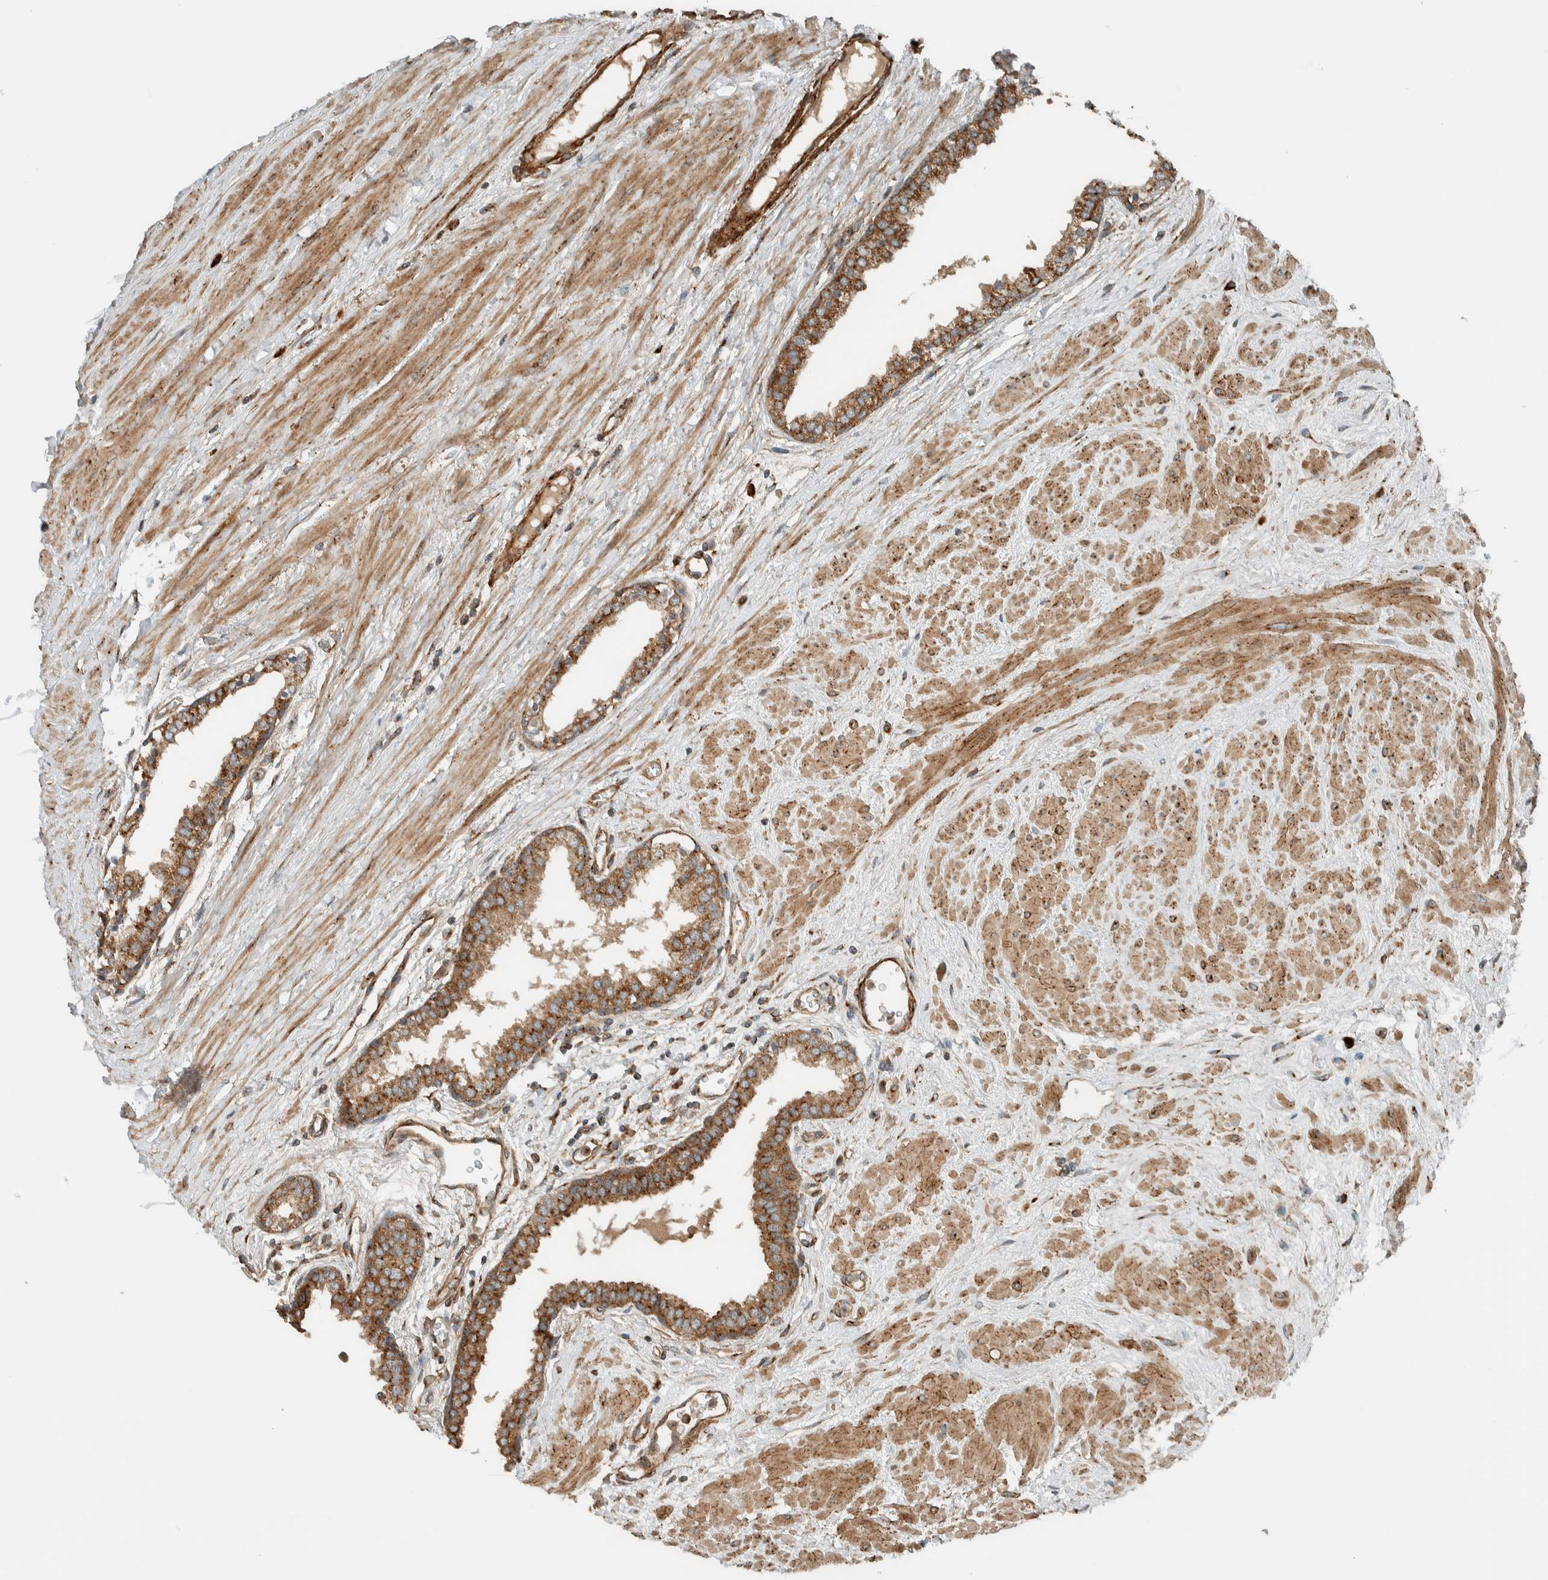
{"staining": {"intensity": "strong", "quantity": ">75%", "location": "cytoplasmic/membranous"}, "tissue": "prostate", "cell_type": "Glandular cells", "image_type": "normal", "snomed": [{"axis": "morphology", "description": "Normal tissue, NOS"}, {"axis": "topography", "description": "Prostate"}], "caption": "This image shows benign prostate stained with immunohistochemistry (IHC) to label a protein in brown. The cytoplasmic/membranous of glandular cells show strong positivity for the protein. Nuclei are counter-stained blue.", "gene": "EXOC7", "patient": {"sex": "male", "age": 51}}